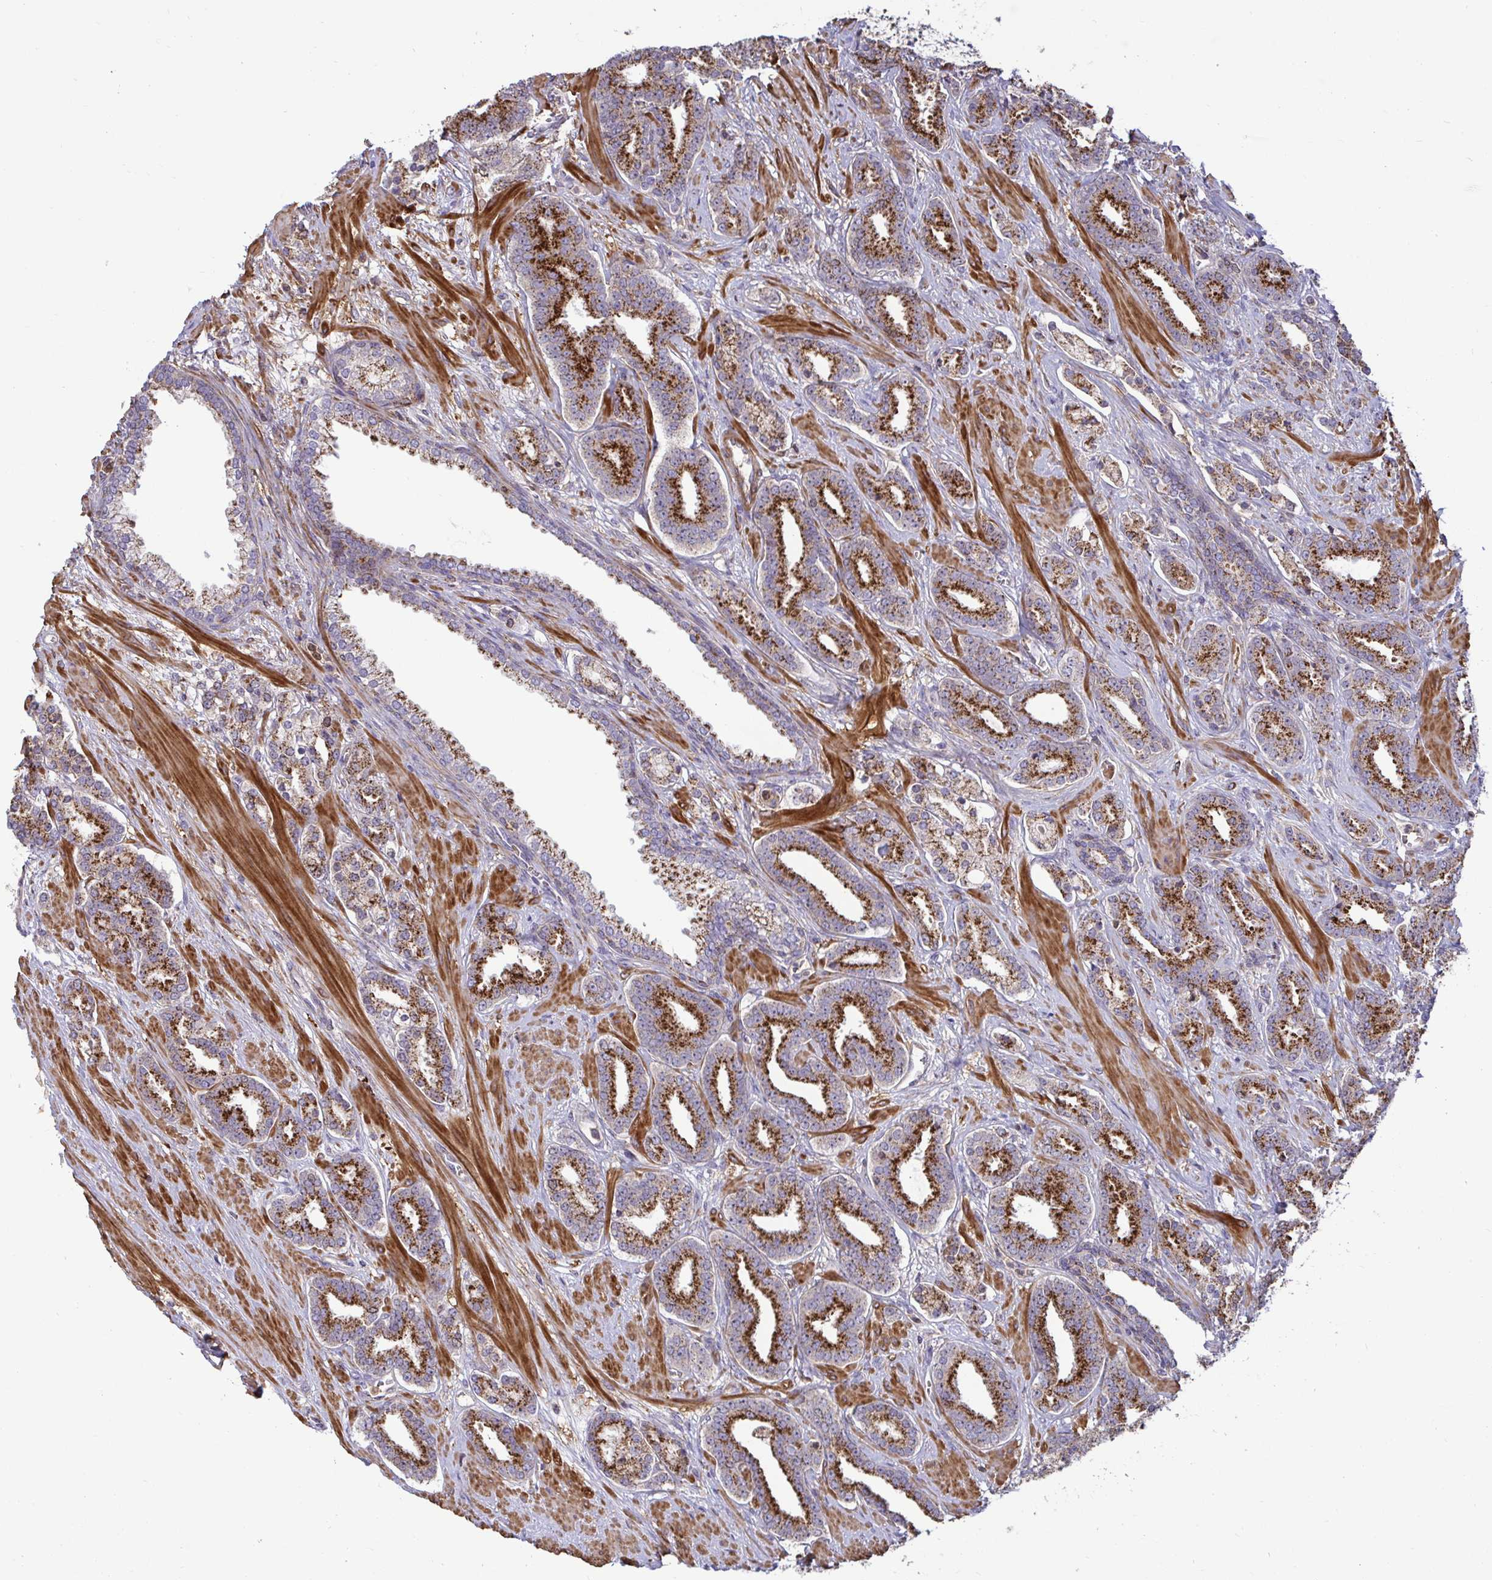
{"staining": {"intensity": "strong", "quantity": ">75%", "location": "cytoplasmic/membranous"}, "tissue": "prostate cancer", "cell_type": "Tumor cells", "image_type": "cancer", "snomed": [{"axis": "morphology", "description": "Adenocarcinoma, High grade"}, {"axis": "topography", "description": "Prostate"}], "caption": "Strong cytoplasmic/membranous protein expression is appreciated in about >75% of tumor cells in prostate cancer (adenocarcinoma (high-grade)). (DAB (3,3'-diaminobenzidine) IHC with brightfield microscopy, high magnification).", "gene": "SPRY1", "patient": {"sex": "male", "age": 60}}